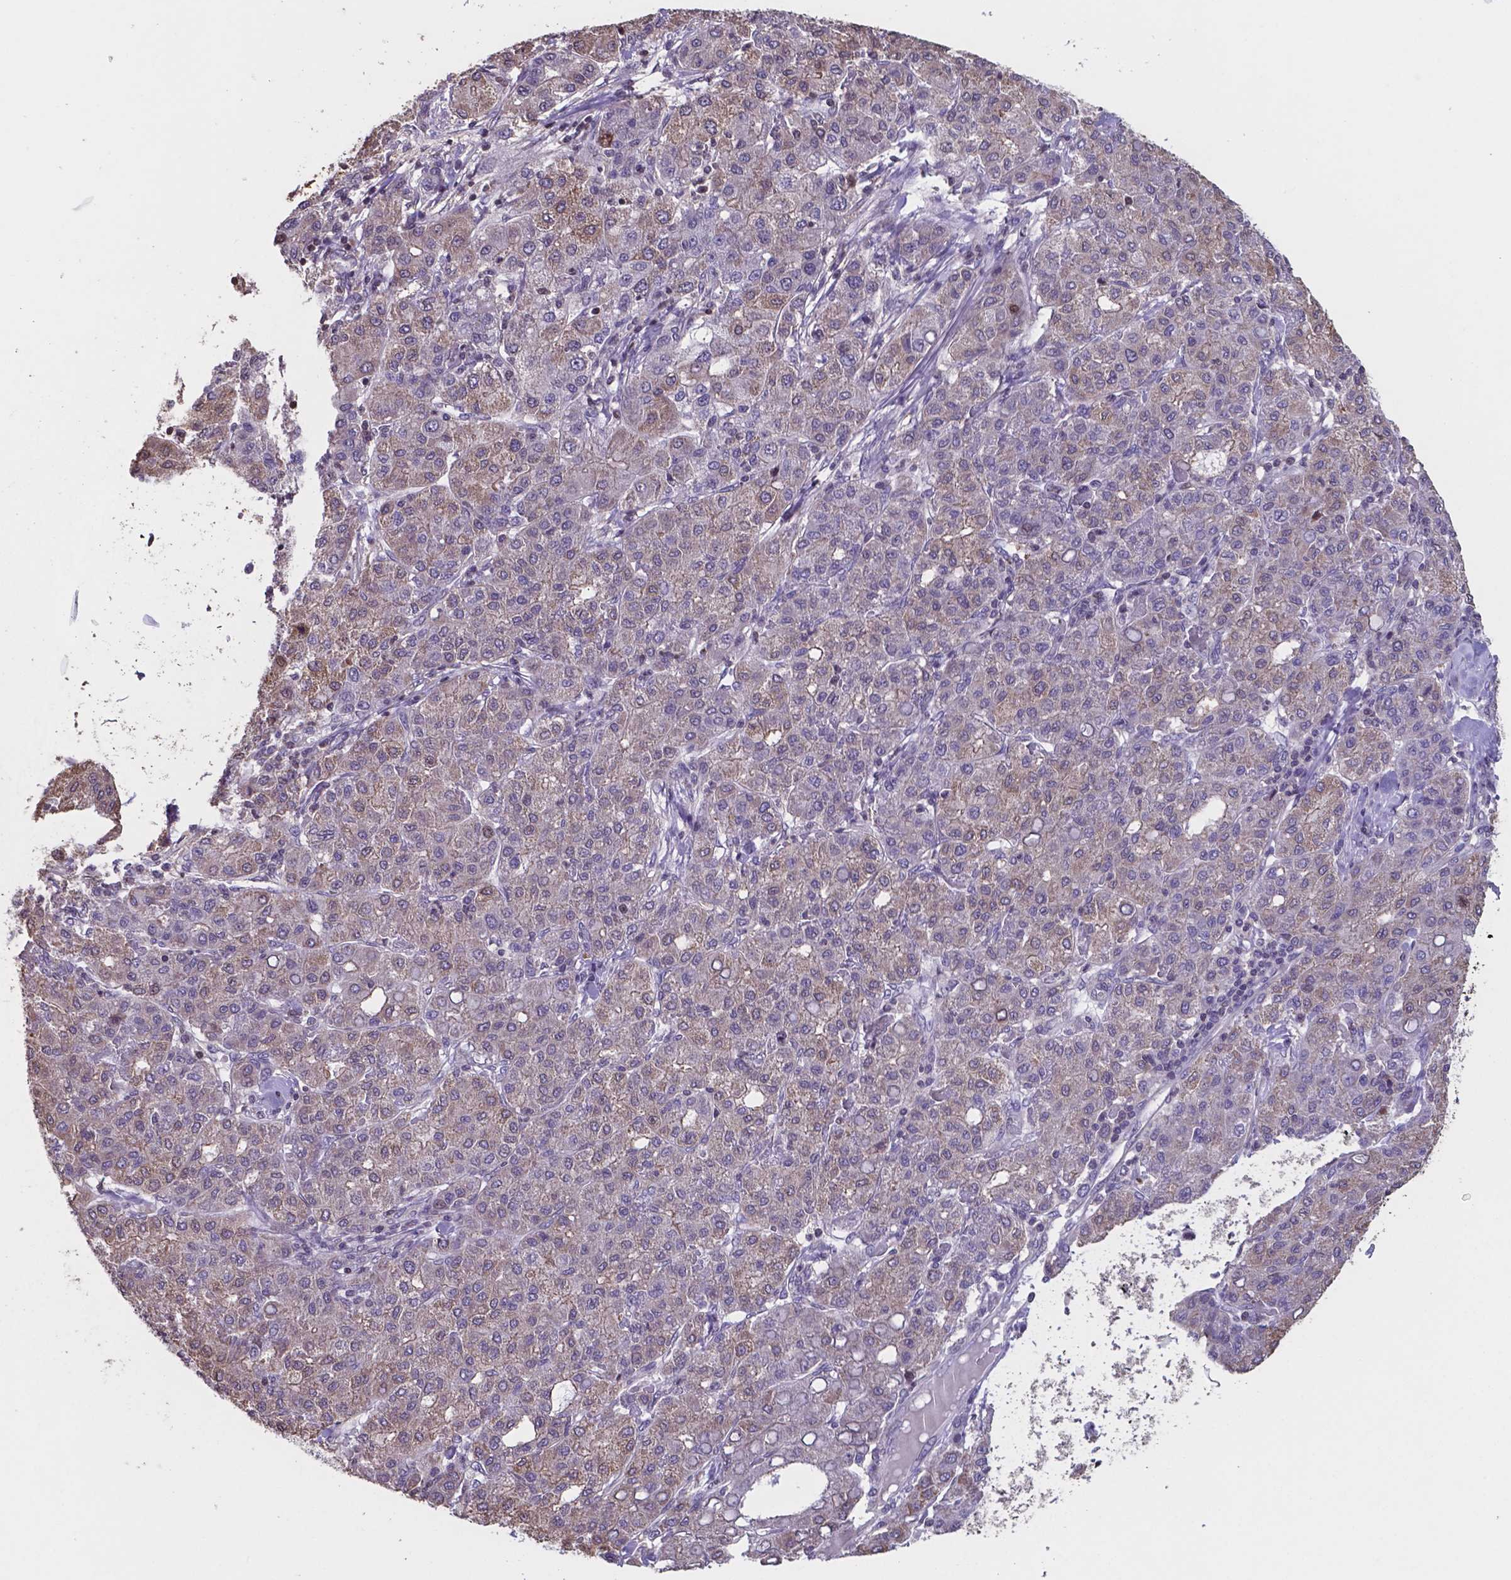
{"staining": {"intensity": "moderate", "quantity": "<25%", "location": "cytoplasmic/membranous"}, "tissue": "liver cancer", "cell_type": "Tumor cells", "image_type": "cancer", "snomed": [{"axis": "morphology", "description": "Carcinoma, Hepatocellular, NOS"}, {"axis": "topography", "description": "Liver"}], "caption": "Moderate cytoplasmic/membranous positivity for a protein is seen in about <25% of tumor cells of liver cancer (hepatocellular carcinoma) using immunohistochemistry.", "gene": "MLC1", "patient": {"sex": "male", "age": 65}}